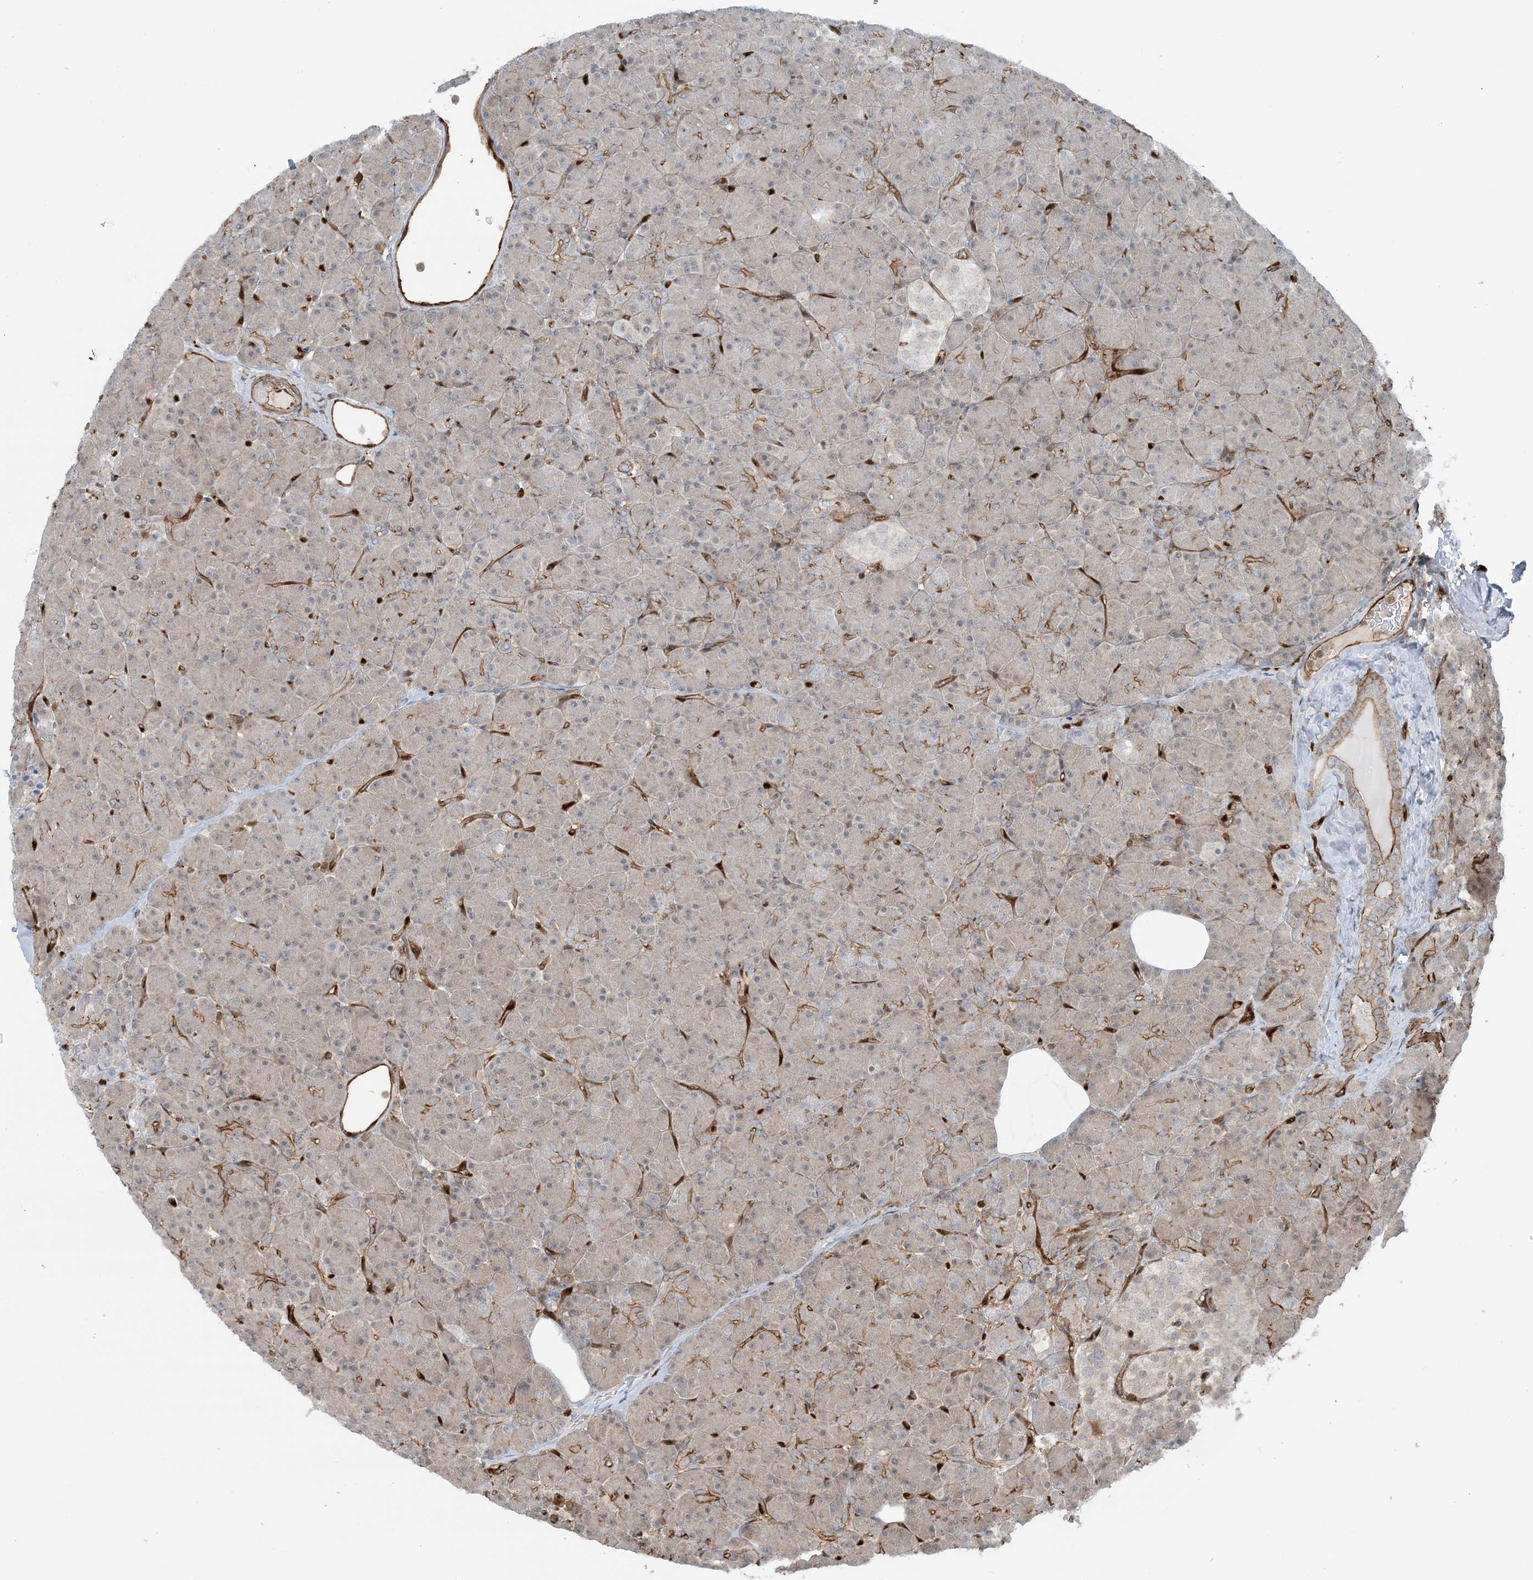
{"staining": {"intensity": "moderate", "quantity": "25%-75%", "location": "cytoplasmic/membranous"}, "tissue": "pancreas", "cell_type": "Exocrine glandular cells", "image_type": "normal", "snomed": [{"axis": "morphology", "description": "Normal tissue, NOS"}, {"axis": "topography", "description": "Pancreas"}], "caption": "Moderate cytoplasmic/membranous protein positivity is appreciated in approximately 25%-75% of exocrine glandular cells in pancreas. (Stains: DAB (3,3'-diaminobenzidine) in brown, nuclei in blue, Microscopy: brightfield microscopy at high magnification).", "gene": "PPM1F", "patient": {"sex": "female", "age": 43}}